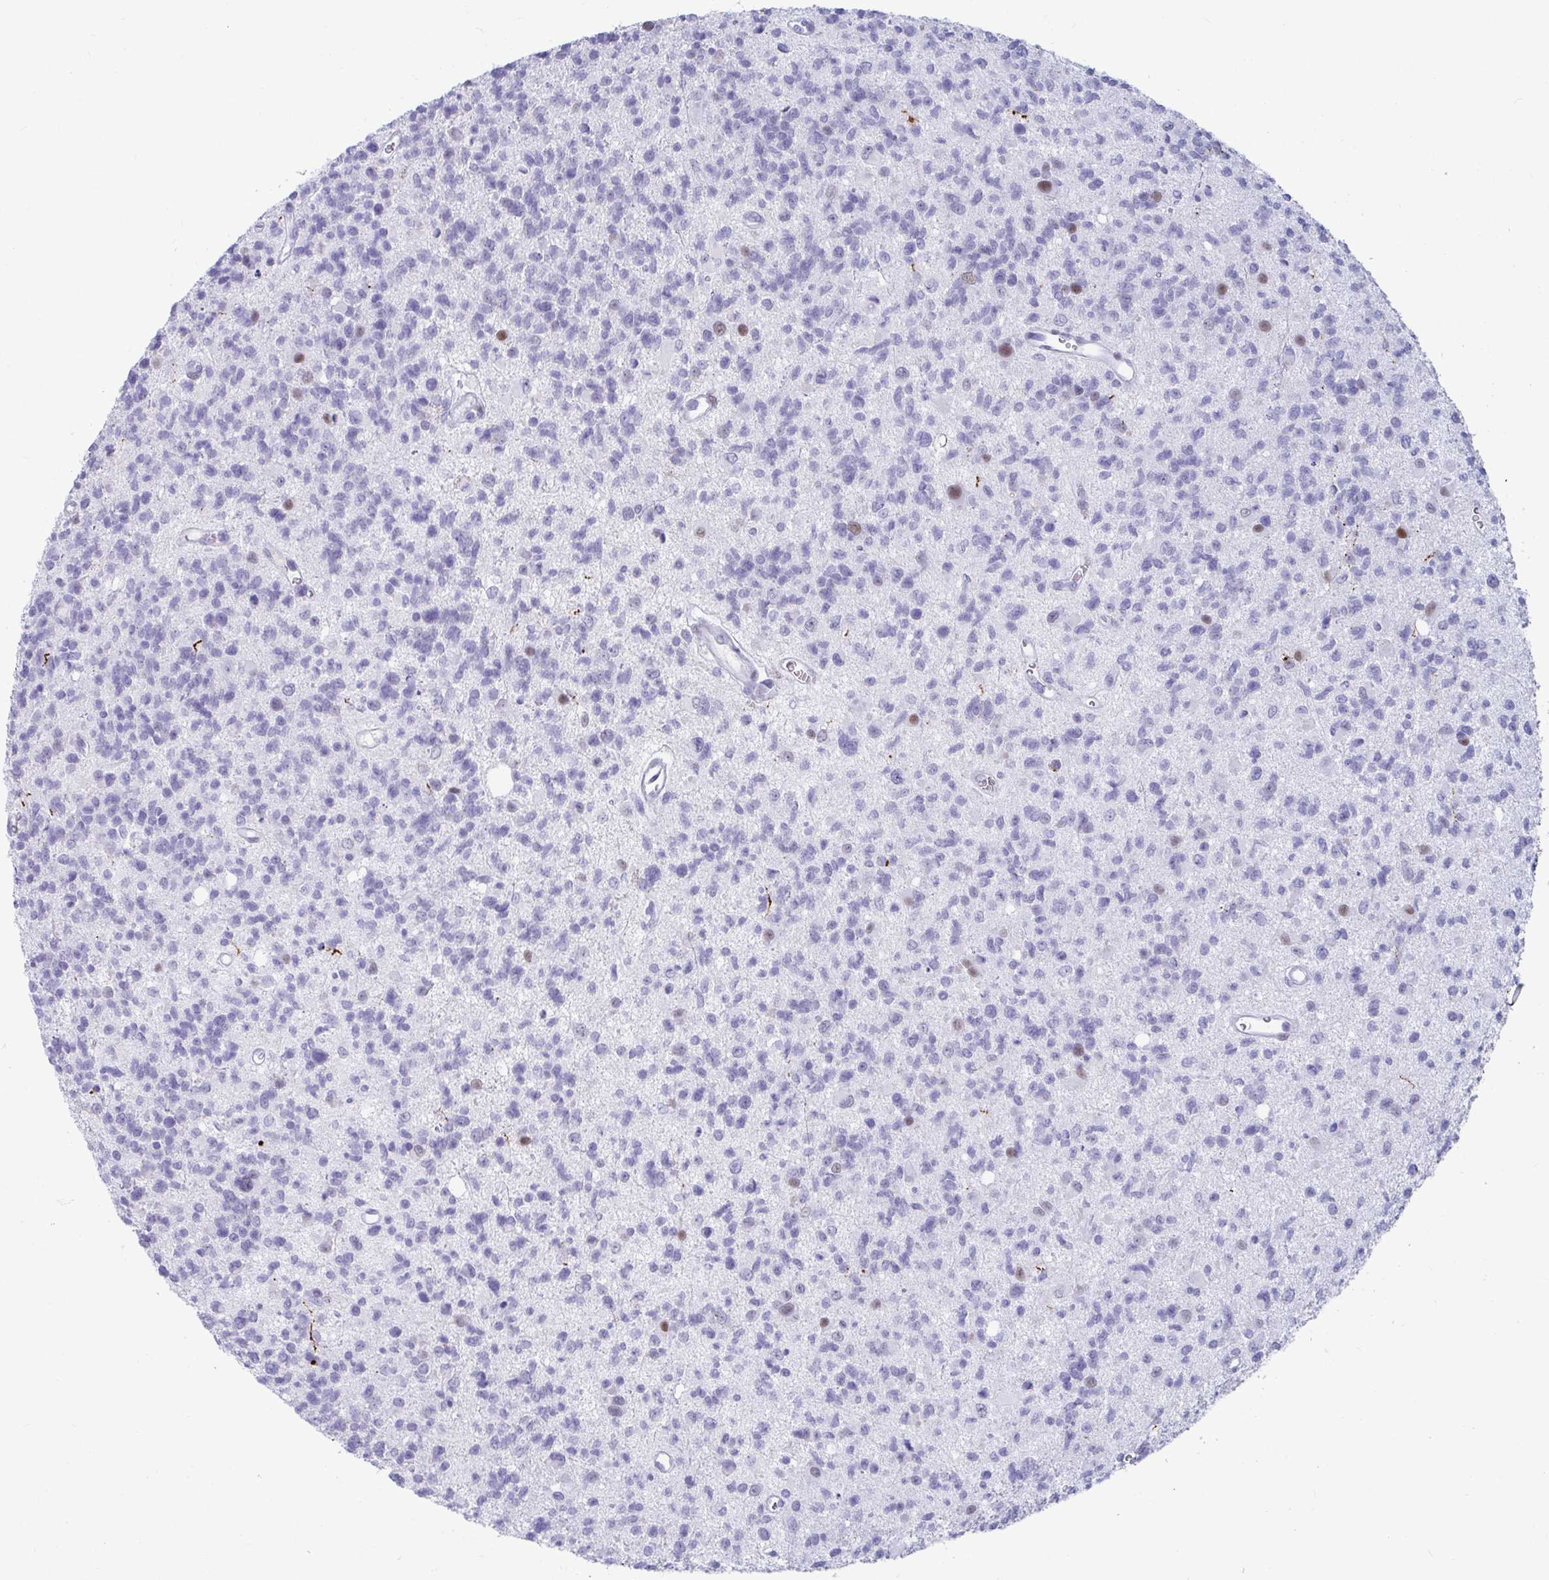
{"staining": {"intensity": "negative", "quantity": "none", "location": "none"}, "tissue": "glioma", "cell_type": "Tumor cells", "image_type": "cancer", "snomed": [{"axis": "morphology", "description": "Glioma, malignant, High grade"}, {"axis": "topography", "description": "Brain"}], "caption": "IHC photomicrograph of neoplastic tissue: malignant high-grade glioma stained with DAB reveals no significant protein expression in tumor cells. (Stains: DAB (3,3'-diaminobenzidine) immunohistochemistry (IHC) with hematoxylin counter stain, Microscopy: brightfield microscopy at high magnification).", "gene": "NPY", "patient": {"sex": "male", "age": 29}}